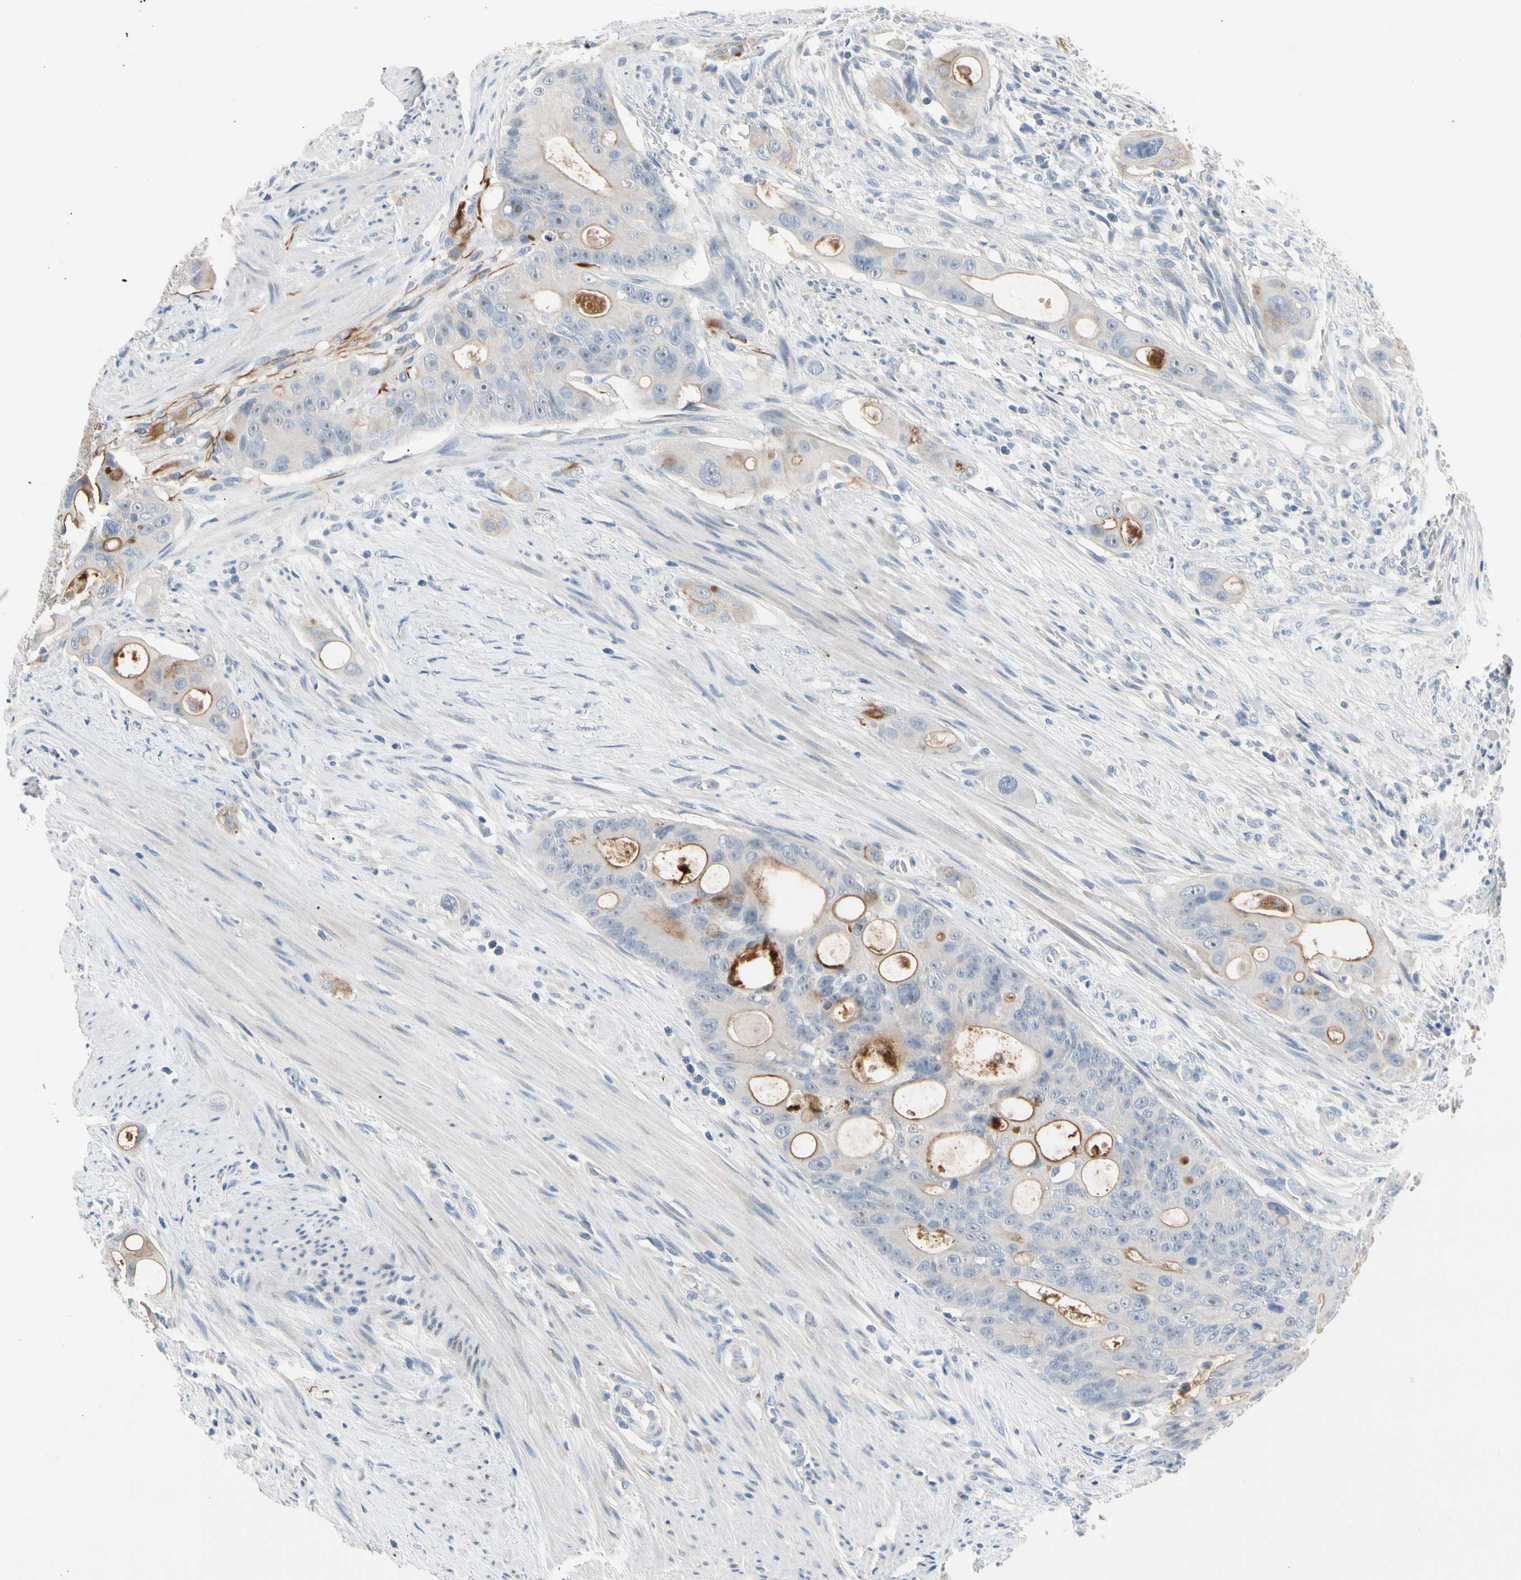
{"staining": {"intensity": "moderate", "quantity": "<25%", "location": "cytoplasmic/membranous"}, "tissue": "colorectal cancer", "cell_type": "Tumor cells", "image_type": "cancer", "snomed": [{"axis": "morphology", "description": "Adenocarcinoma, NOS"}, {"axis": "topography", "description": "Colon"}], "caption": "Immunohistochemistry (IHC) micrograph of adenocarcinoma (colorectal) stained for a protein (brown), which exhibits low levels of moderate cytoplasmic/membranous staining in approximately <25% of tumor cells.", "gene": "MARK1", "patient": {"sex": "female", "age": 57}}